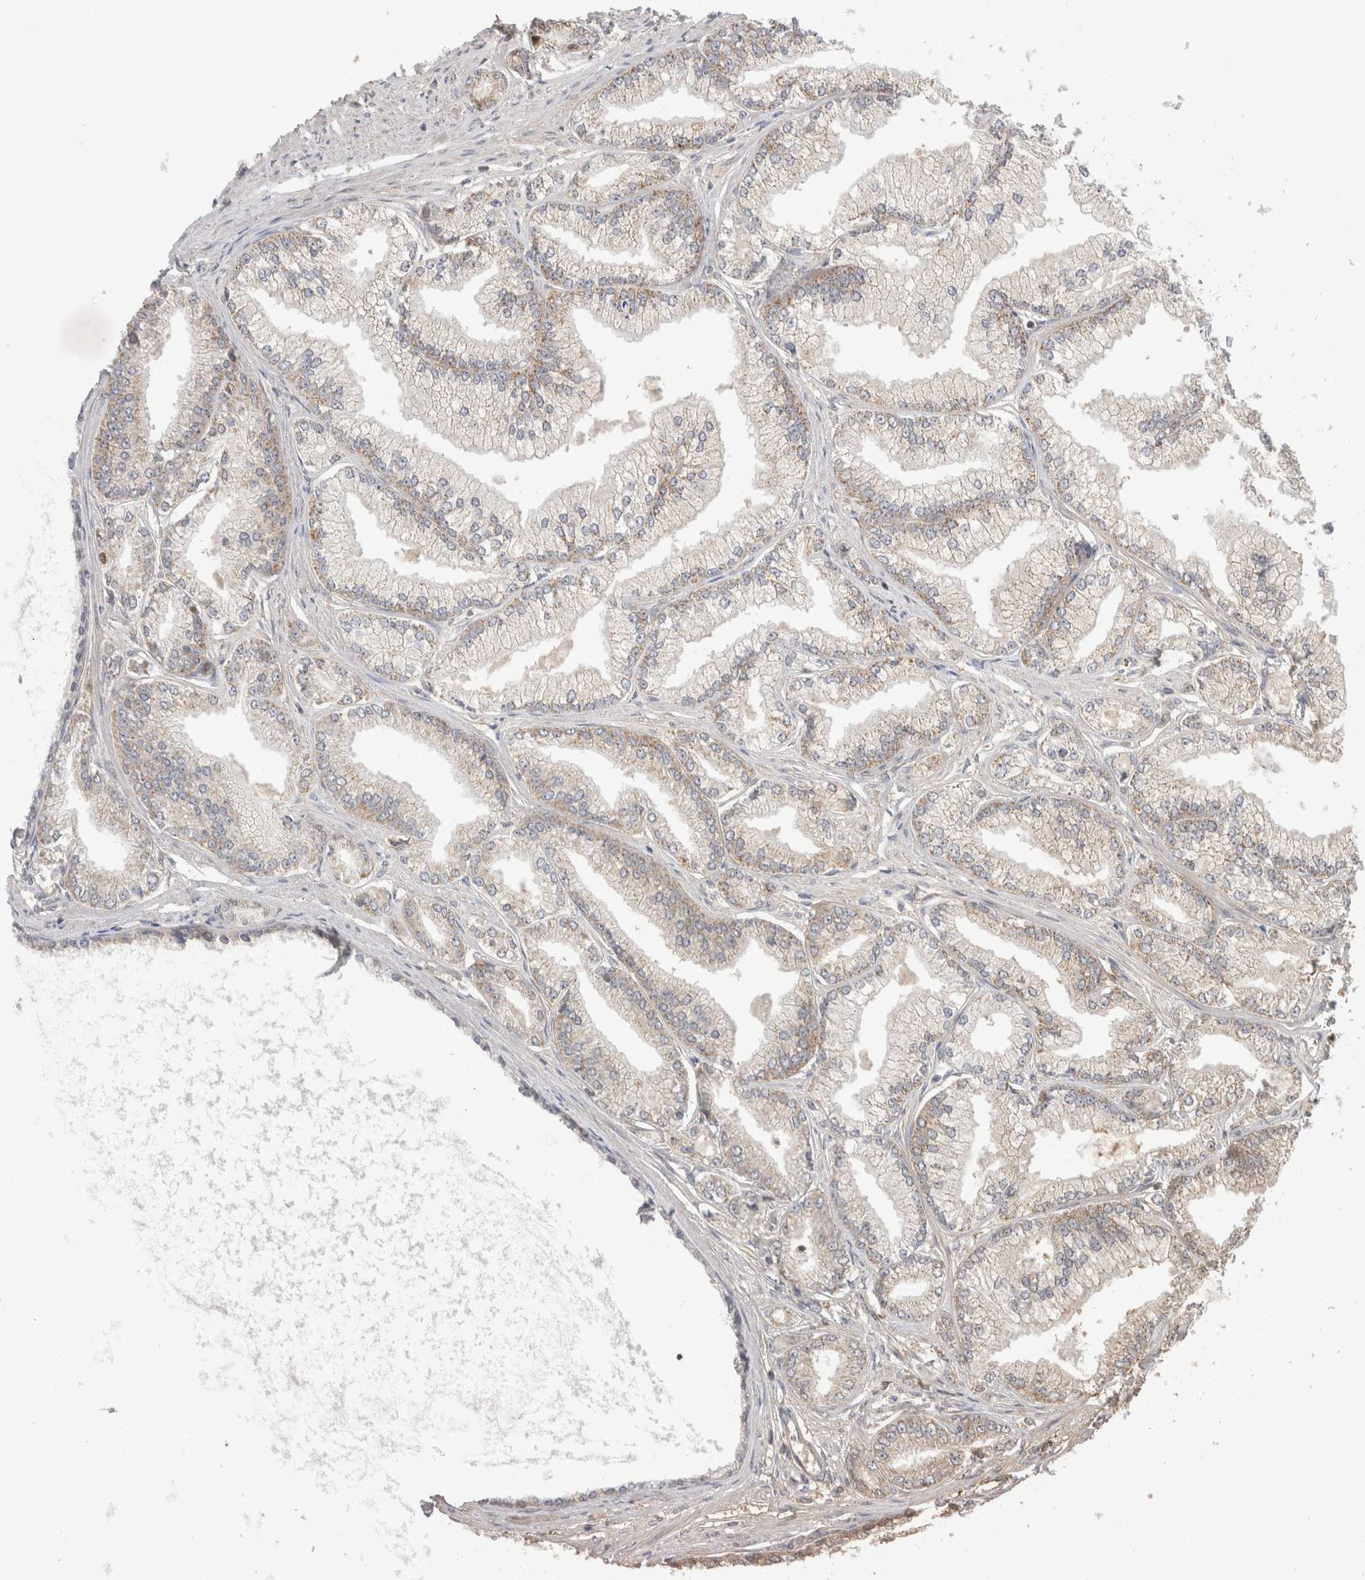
{"staining": {"intensity": "weak", "quantity": "<25%", "location": "cytoplasmic/membranous"}, "tissue": "prostate cancer", "cell_type": "Tumor cells", "image_type": "cancer", "snomed": [{"axis": "morphology", "description": "Adenocarcinoma, Low grade"}, {"axis": "topography", "description": "Prostate"}], "caption": "Immunohistochemical staining of prostate cancer (adenocarcinoma (low-grade)) reveals no significant positivity in tumor cells.", "gene": "IMMP2L", "patient": {"sex": "male", "age": 52}}